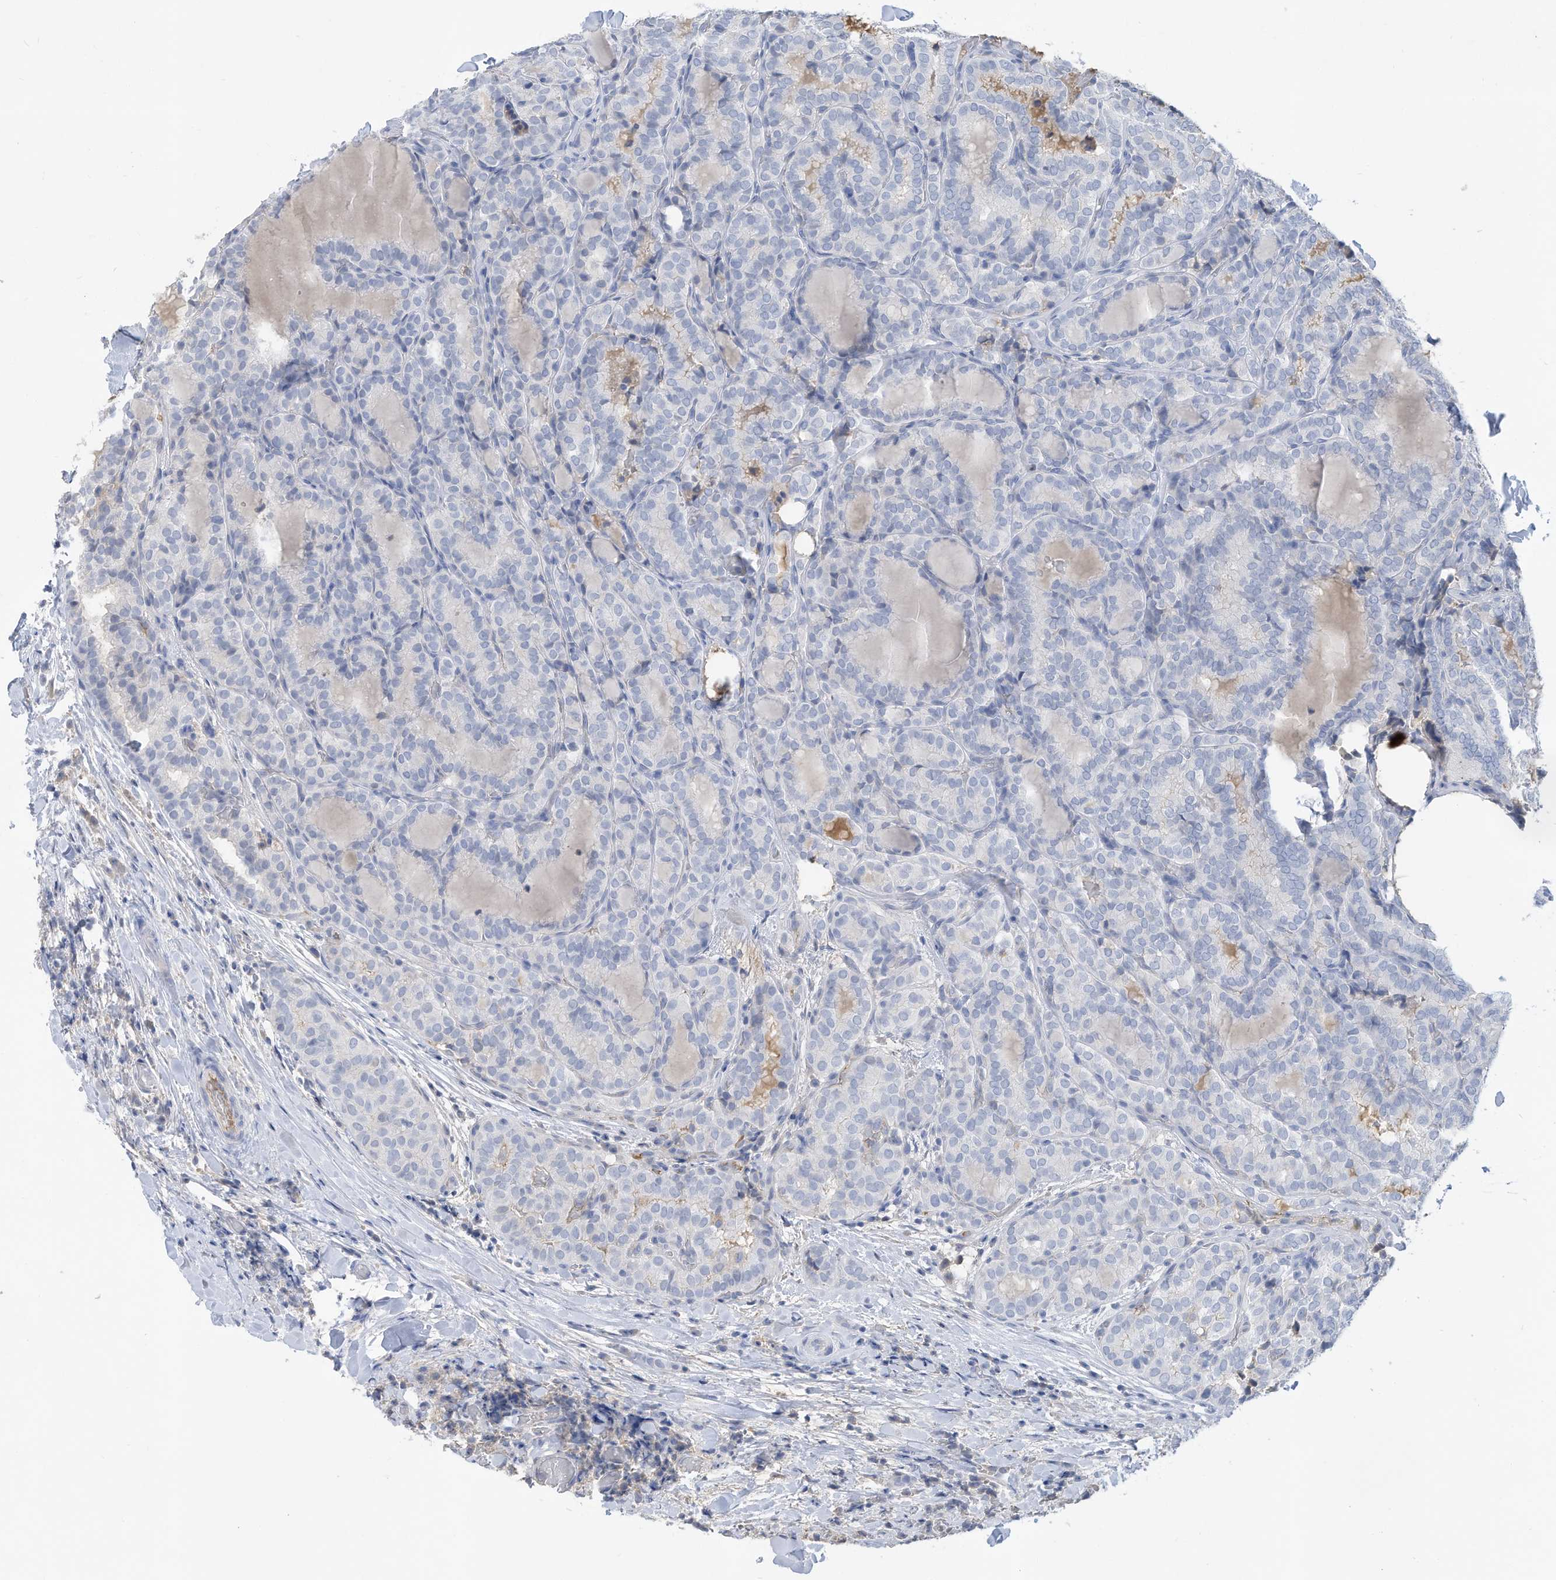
{"staining": {"intensity": "negative", "quantity": "none", "location": "none"}, "tissue": "thyroid cancer", "cell_type": "Tumor cells", "image_type": "cancer", "snomed": [{"axis": "morphology", "description": "Normal tissue, NOS"}, {"axis": "morphology", "description": "Papillary adenocarcinoma, NOS"}, {"axis": "topography", "description": "Thyroid gland"}], "caption": "IHC histopathology image of human thyroid papillary adenocarcinoma stained for a protein (brown), which displays no positivity in tumor cells.", "gene": "HAS3", "patient": {"sex": "female", "age": 30}}